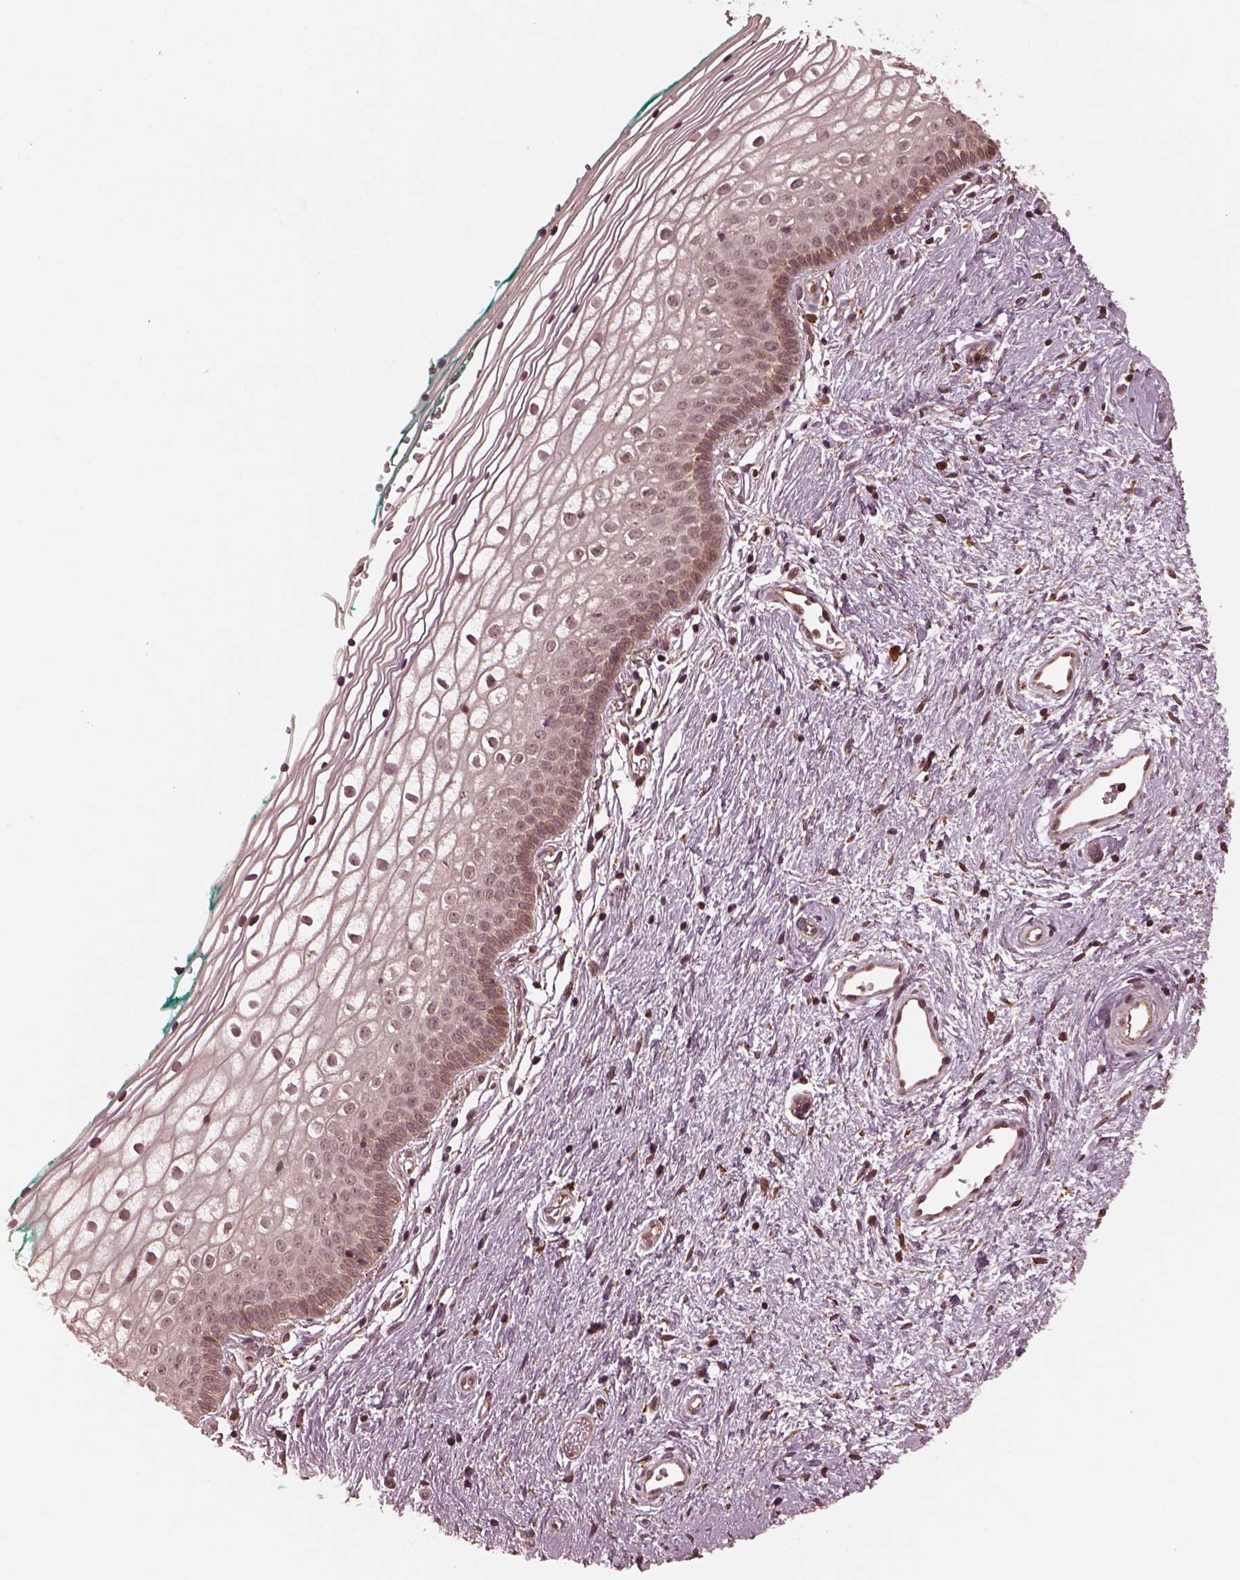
{"staining": {"intensity": "weak", "quantity": "25%-75%", "location": "cytoplasmic/membranous"}, "tissue": "vagina", "cell_type": "Squamous epithelial cells", "image_type": "normal", "snomed": [{"axis": "morphology", "description": "Normal tissue, NOS"}, {"axis": "topography", "description": "Vagina"}], "caption": "The histopathology image displays a brown stain indicating the presence of a protein in the cytoplasmic/membranous of squamous epithelial cells in vagina.", "gene": "ZNF292", "patient": {"sex": "female", "age": 36}}